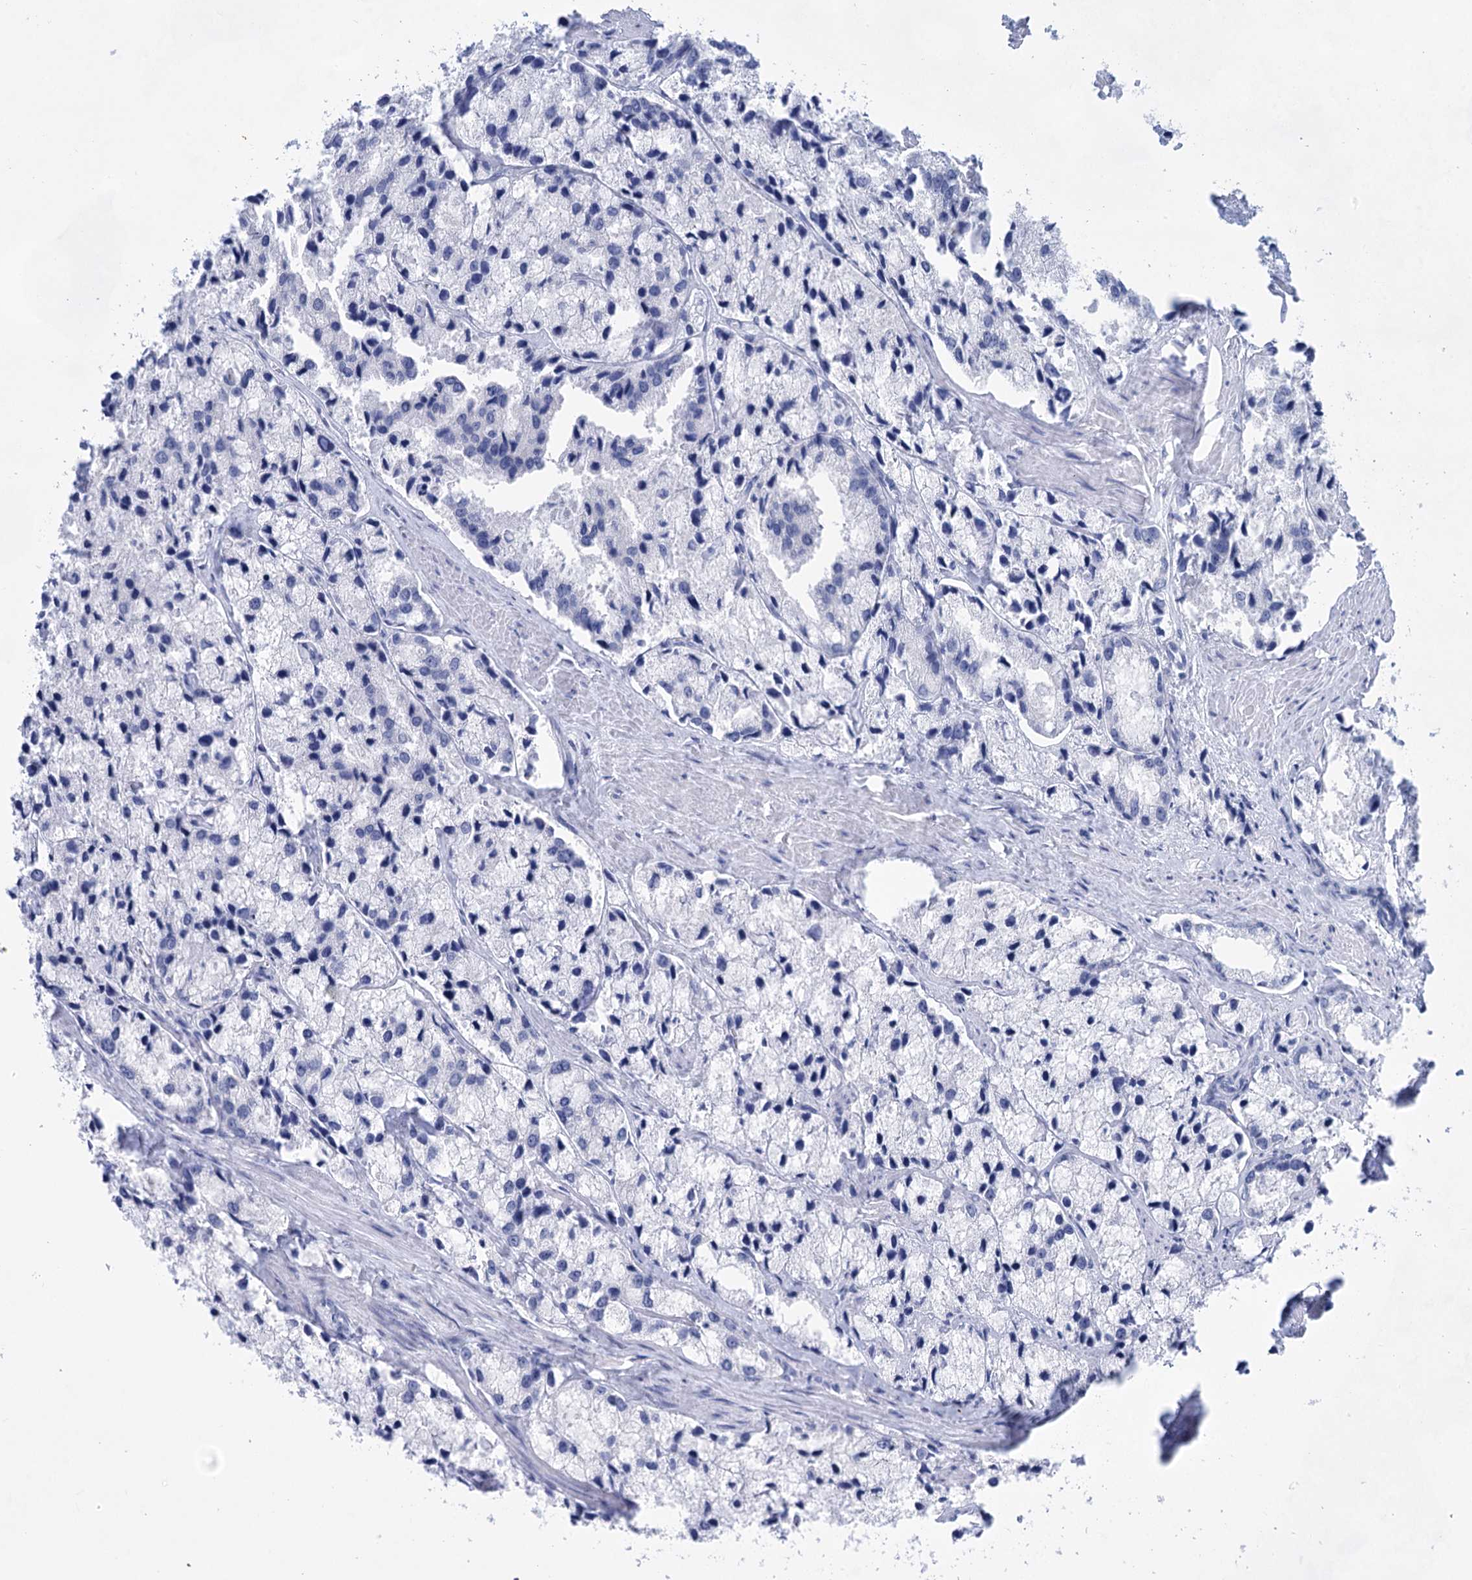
{"staining": {"intensity": "negative", "quantity": "none", "location": "none"}, "tissue": "prostate cancer", "cell_type": "Tumor cells", "image_type": "cancer", "snomed": [{"axis": "morphology", "description": "Adenocarcinoma, High grade"}, {"axis": "topography", "description": "Prostate"}], "caption": "Photomicrograph shows no protein staining in tumor cells of high-grade adenocarcinoma (prostate) tissue.", "gene": "LALBA", "patient": {"sex": "male", "age": 66}}